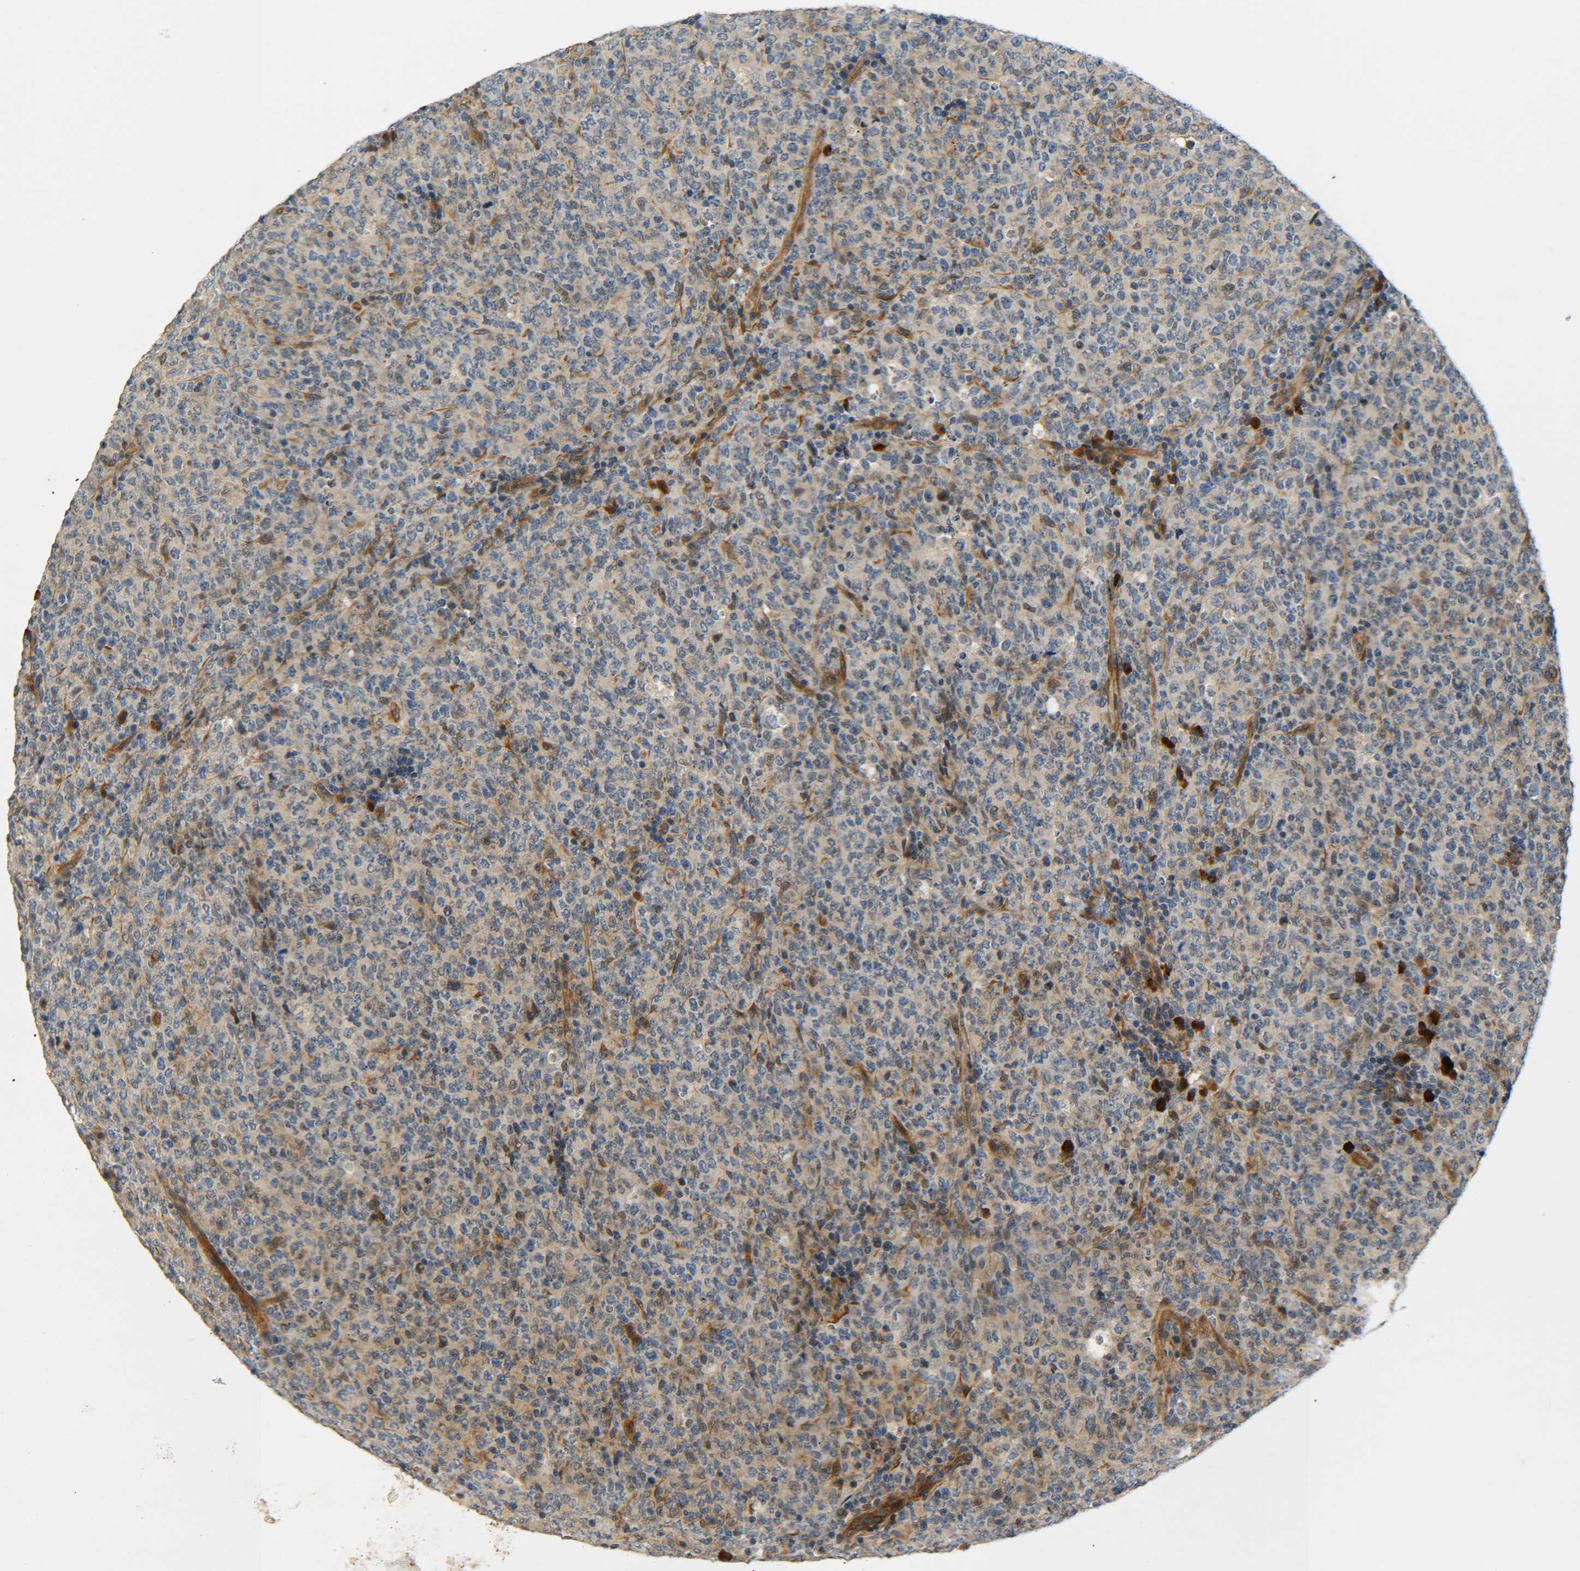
{"staining": {"intensity": "moderate", "quantity": "25%-75%", "location": "cytoplasmic/membranous,nuclear"}, "tissue": "lymphoma", "cell_type": "Tumor cells", "image_type": "cancer", "snomed": [{"axis": "morphology", "description": "Malignant lymphoma, non-Hodgkin's type, High grade"}, {"axis": "topography", "description": "Tonsil"}], "caption": "A medium amount of moderate cytoplasmic/membranous and nuclear staining is appreciated in approximately 25%-75% of tumor cells in lymphoma tissue.", "gene": "MEIS1", "patient": {"sex": "female", "age": 36}}